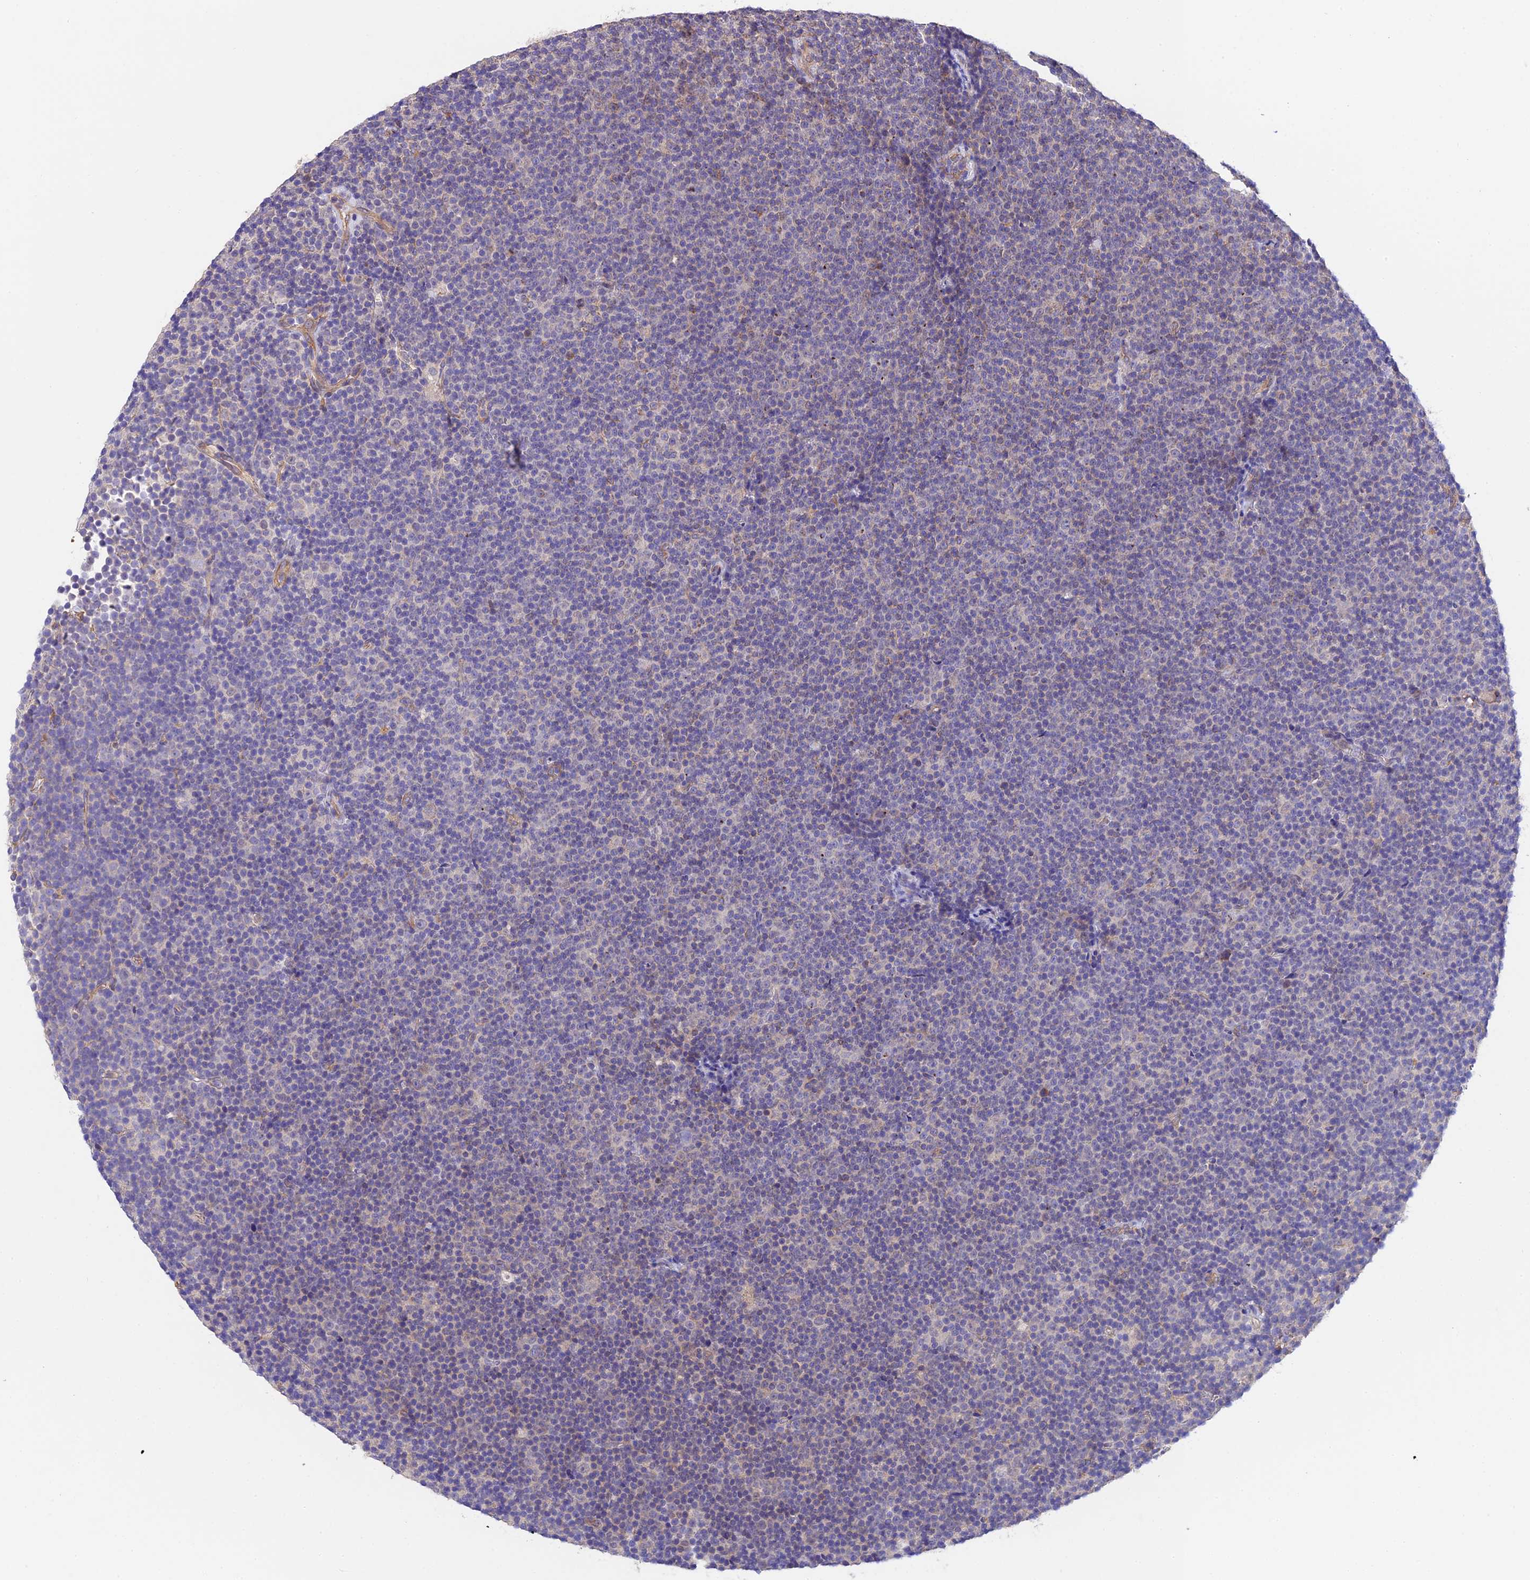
{"staining": {"intensity": "negative", "quantity": "none", "location": "none"}, "tissue": "lymphoma", "cell_type": "Tumor cells", "image_type": "cancer", "snomed": [{"axis": "morphology", "description": "Malignant lymphoma, non-Hodgkin's type, Low grade"}, {"axis": "topography", "description": "Lymph node"}], "caption": "There is no significant expression in tumor cells of low-grade malignant lymphoma, non-Hodgkin's type. (DAB (3,3'-diaminobenzidine) IHC with hematoxylin counter stain).", "gene": "QRFP", "patient": {"sex": "female", "age": 67}}